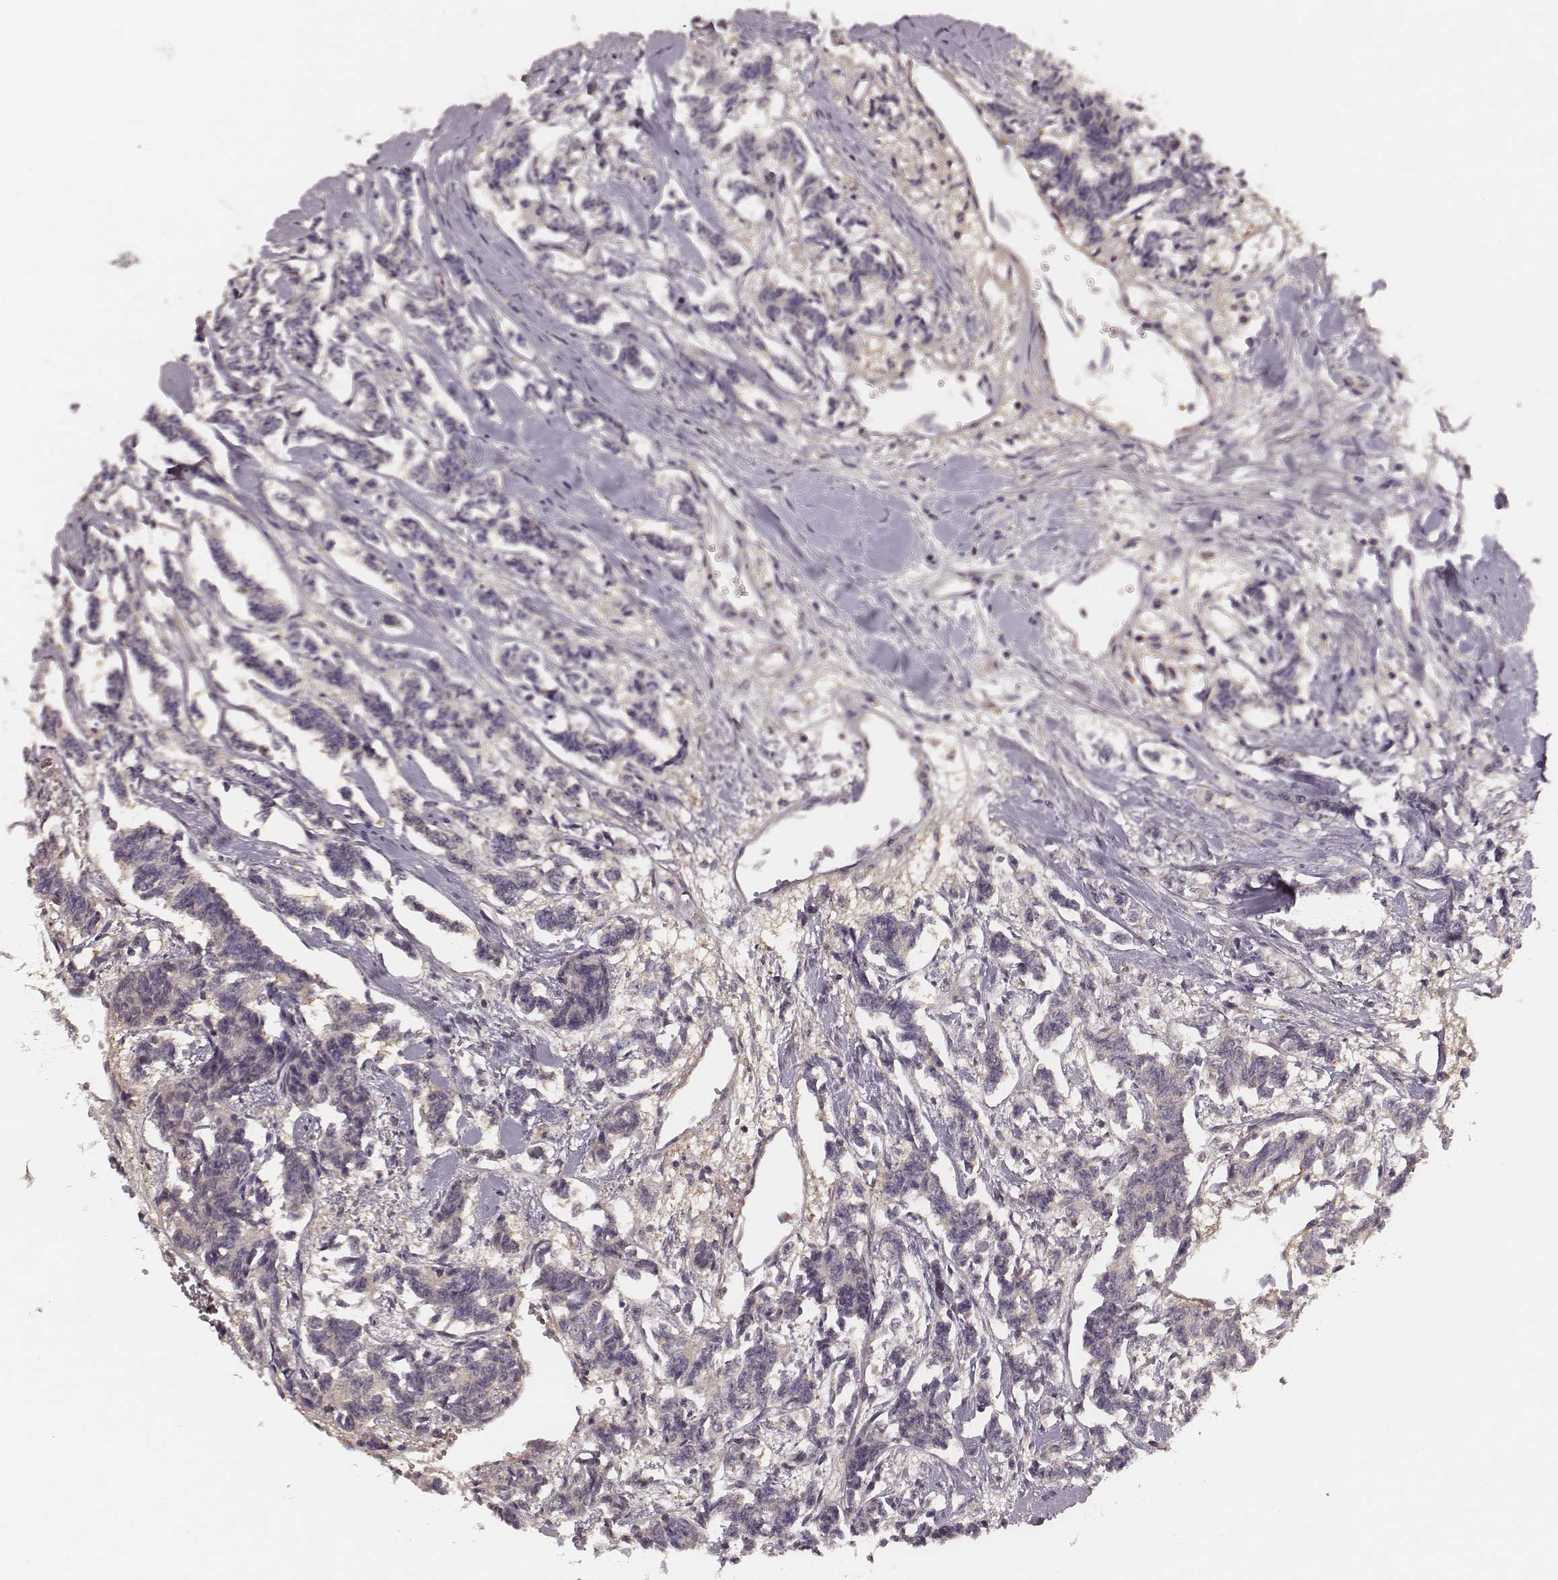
{"staining": {"intensity": "negative", "quantity": "none", "location": "none"}, "tissue": "carcinoid", "cell_type": "Tumor cells", "image_type": "cancer", "snomed": [{"axis": "morphology", "description": "Carcinoid, malignant, NOS"}, {"axis": "topography", "description": "Kidney"}], "caption": "Immunohistochemical staining of carcinoid shows no significant positivity in tumor cells.", "gene": "CARS1", "patient": {"sex": "female", "age": 41}}